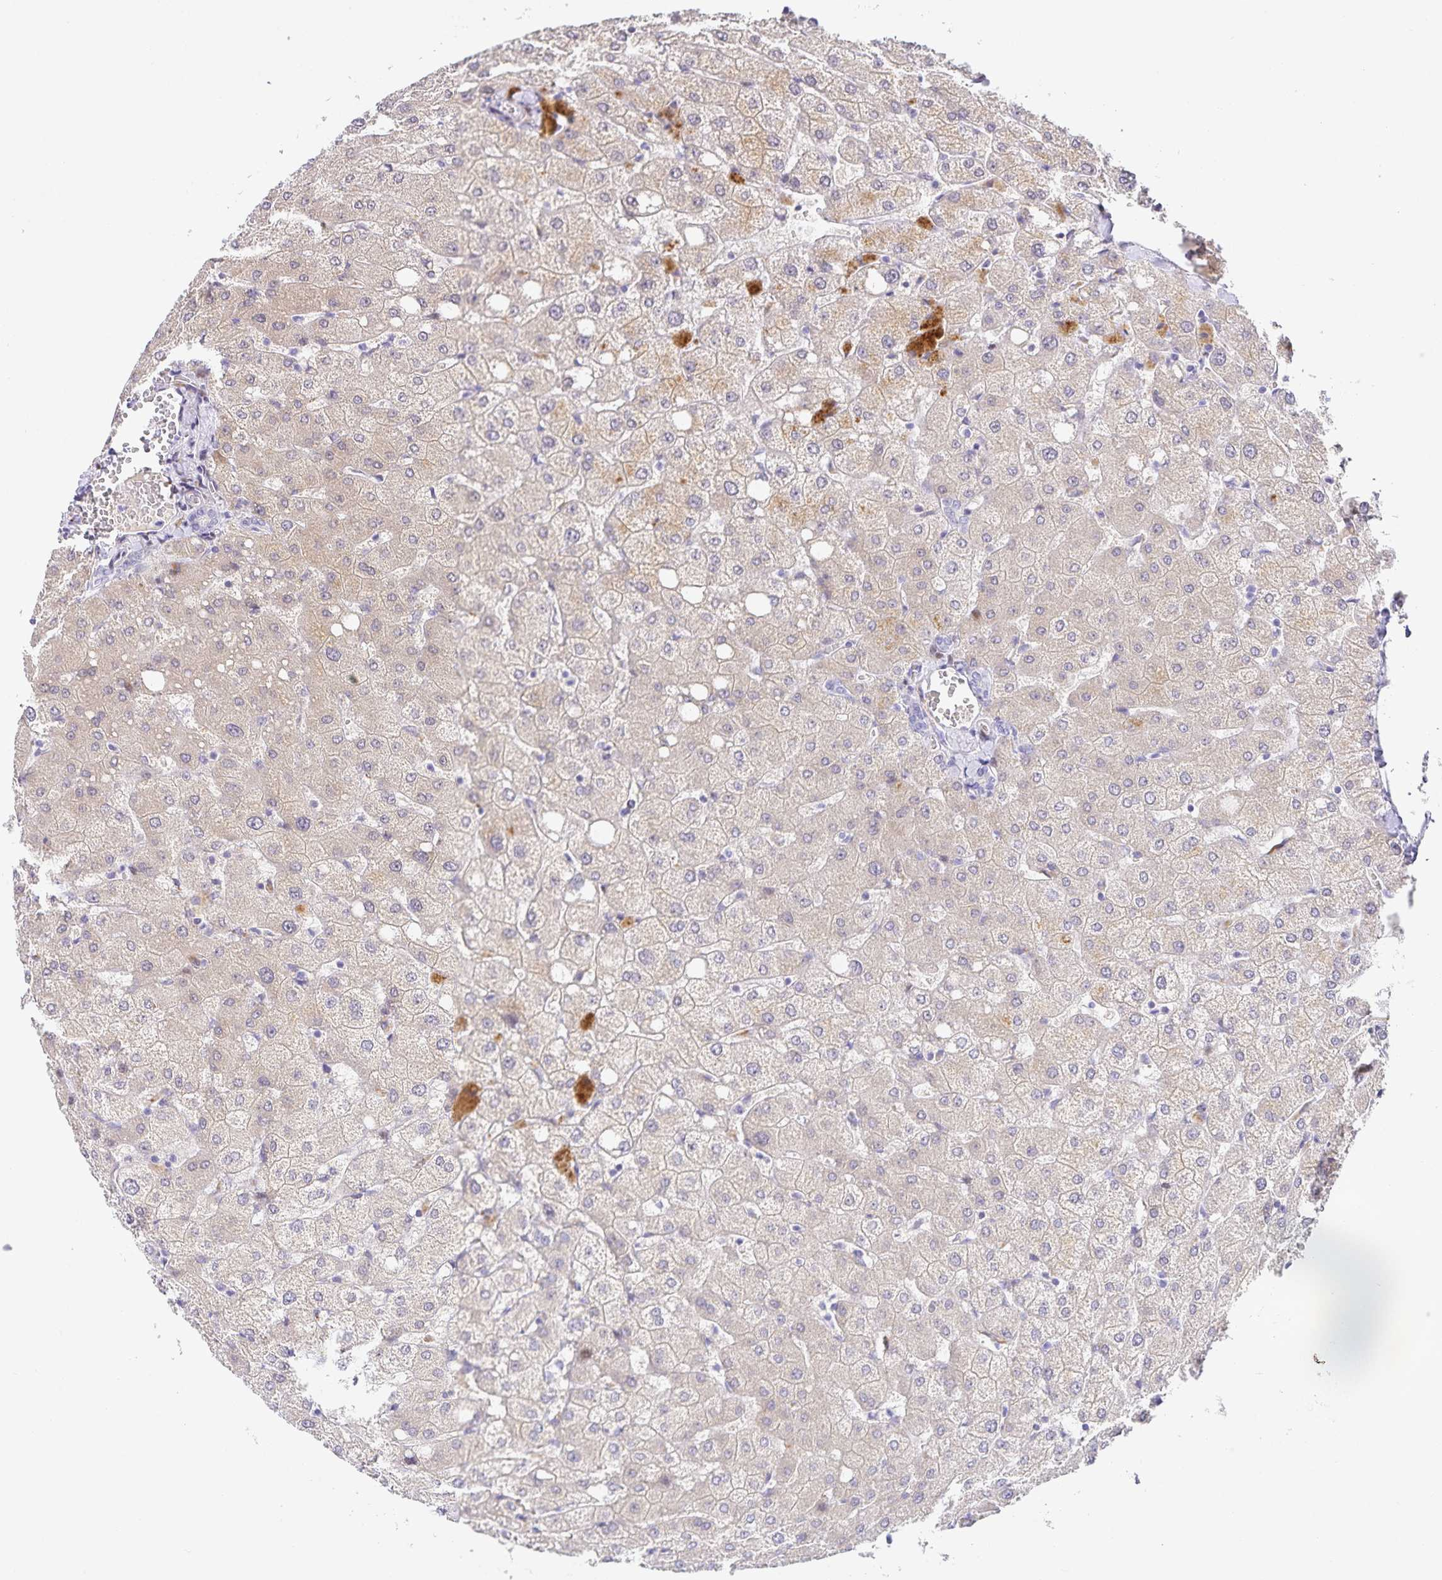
{"staining": {"intensity": "negative", "quantity": "none", "location": "none"}, "tissue": "liver", "cell_type": "Cholangiocytes", "image_type": "normal", "snomed": [{"axis": "morphology", "description": "Normal tissue, NOS"}, {"axis": "topography", "description": "Liver"}], "caption": "Immunohistochemistry histopathology image of benign liver: human liver stained with DAB (3,3'-diaminobenzidine) shows no significant protein positivity in cholangiocytes.", "gene": "KBTBD13", "patient": {"sex": "female", "age": 54}}